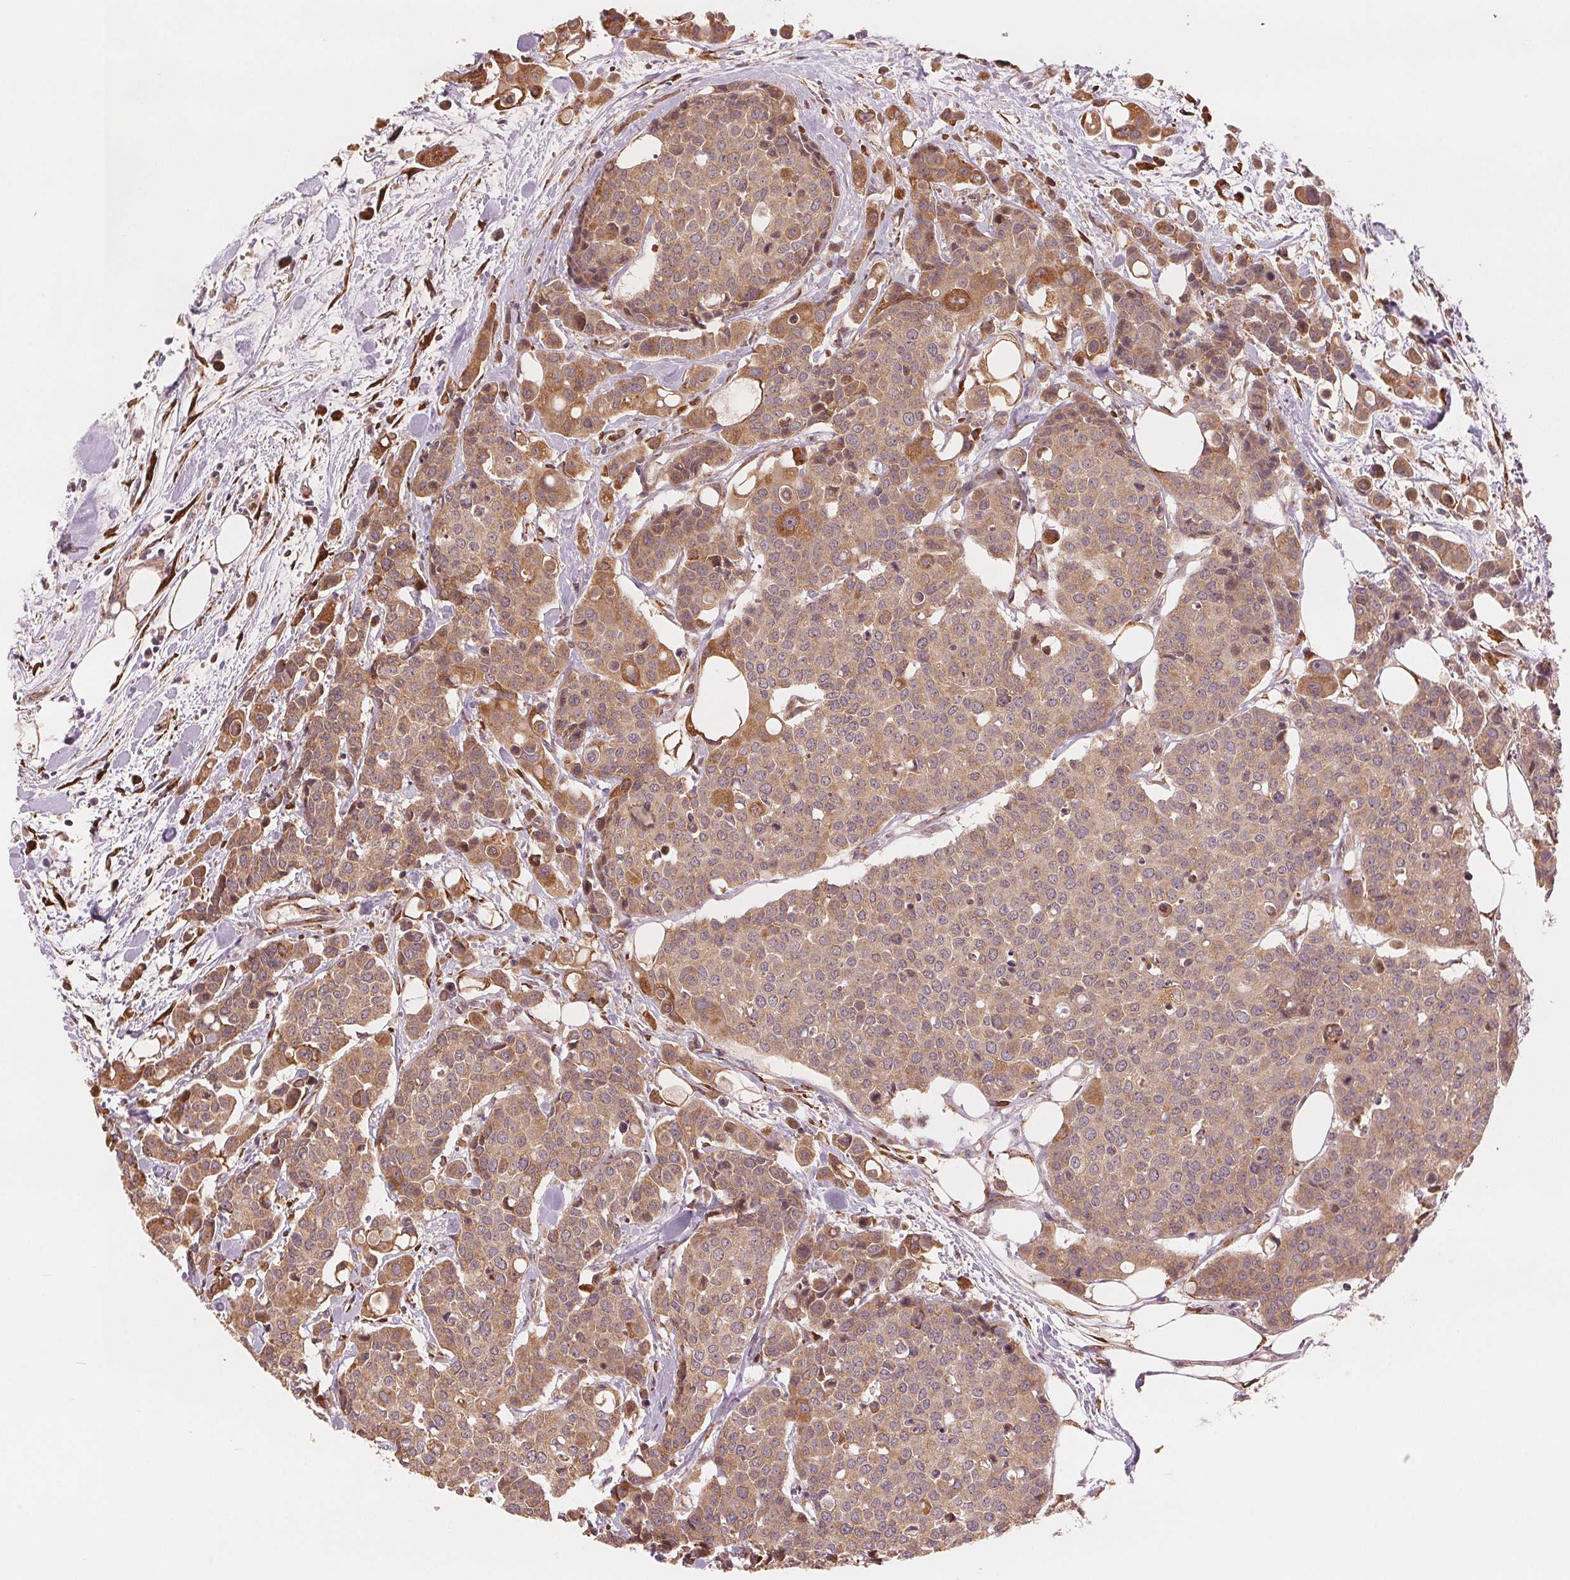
{"staining": {"intensity": "moderate", "quantity": ">75%", "location": "cytoplasmic/membranous"}, "tissue": "carcinoid", "cell_type": "Tumor cells", "image_type": "cancer", "snomed": [{"axis": "morphology", "description": "Carcinoid, malignant, NOS"}, {"axis": "topography", "description": "Colon"}], "caption": "Brown immunohistochemical staining in carcinoid (malignant) displays moderate cytoplasmic/membranous positivity in about >75% of tumor cells.", "gene": "SLC20A1", "patient": {"sex": "male", "age": 81}}